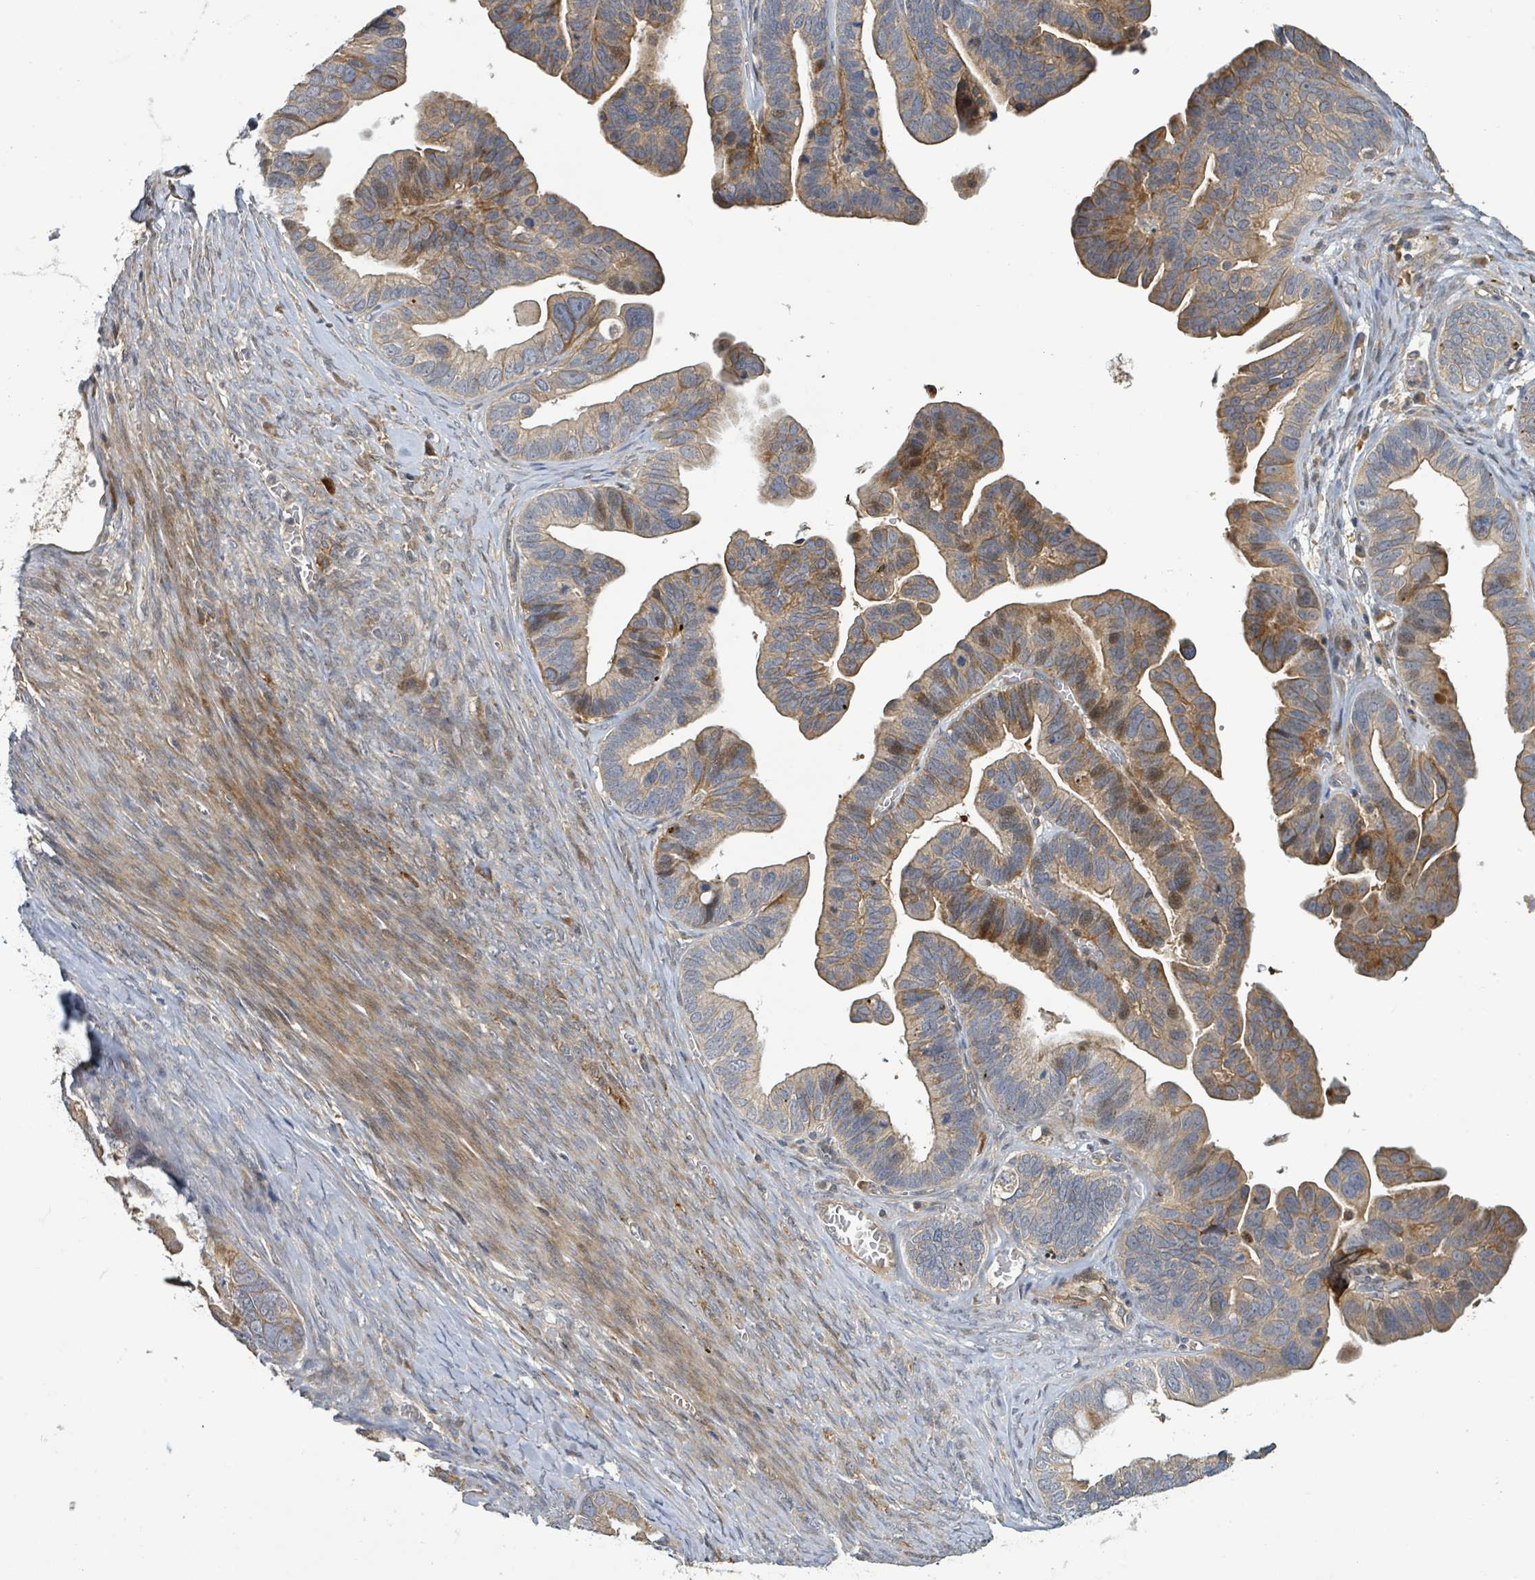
{"staining": {"intensity": "moderate", "quantity": ">75%", "location": "cytoplasmic/membranous"}, "tissue": "ovarian cancer", "cell_type": "Tumor cells", "image_type": "cancer", "snomed": [{"axis": "morphology", "description": "Cystadenocarcinoma, serous, NOS"}, {"axis": "topography", "description": "Ovary"}], "caption": "Ovarian cancer (serous cystadenocarcinoma) stained with a brown dye reveals moderate cytoplasmic/membranous positive expression in about >75% of tumor cells.", "gene": "STARD4", "patient": {"sex": "female", "age": 56}}